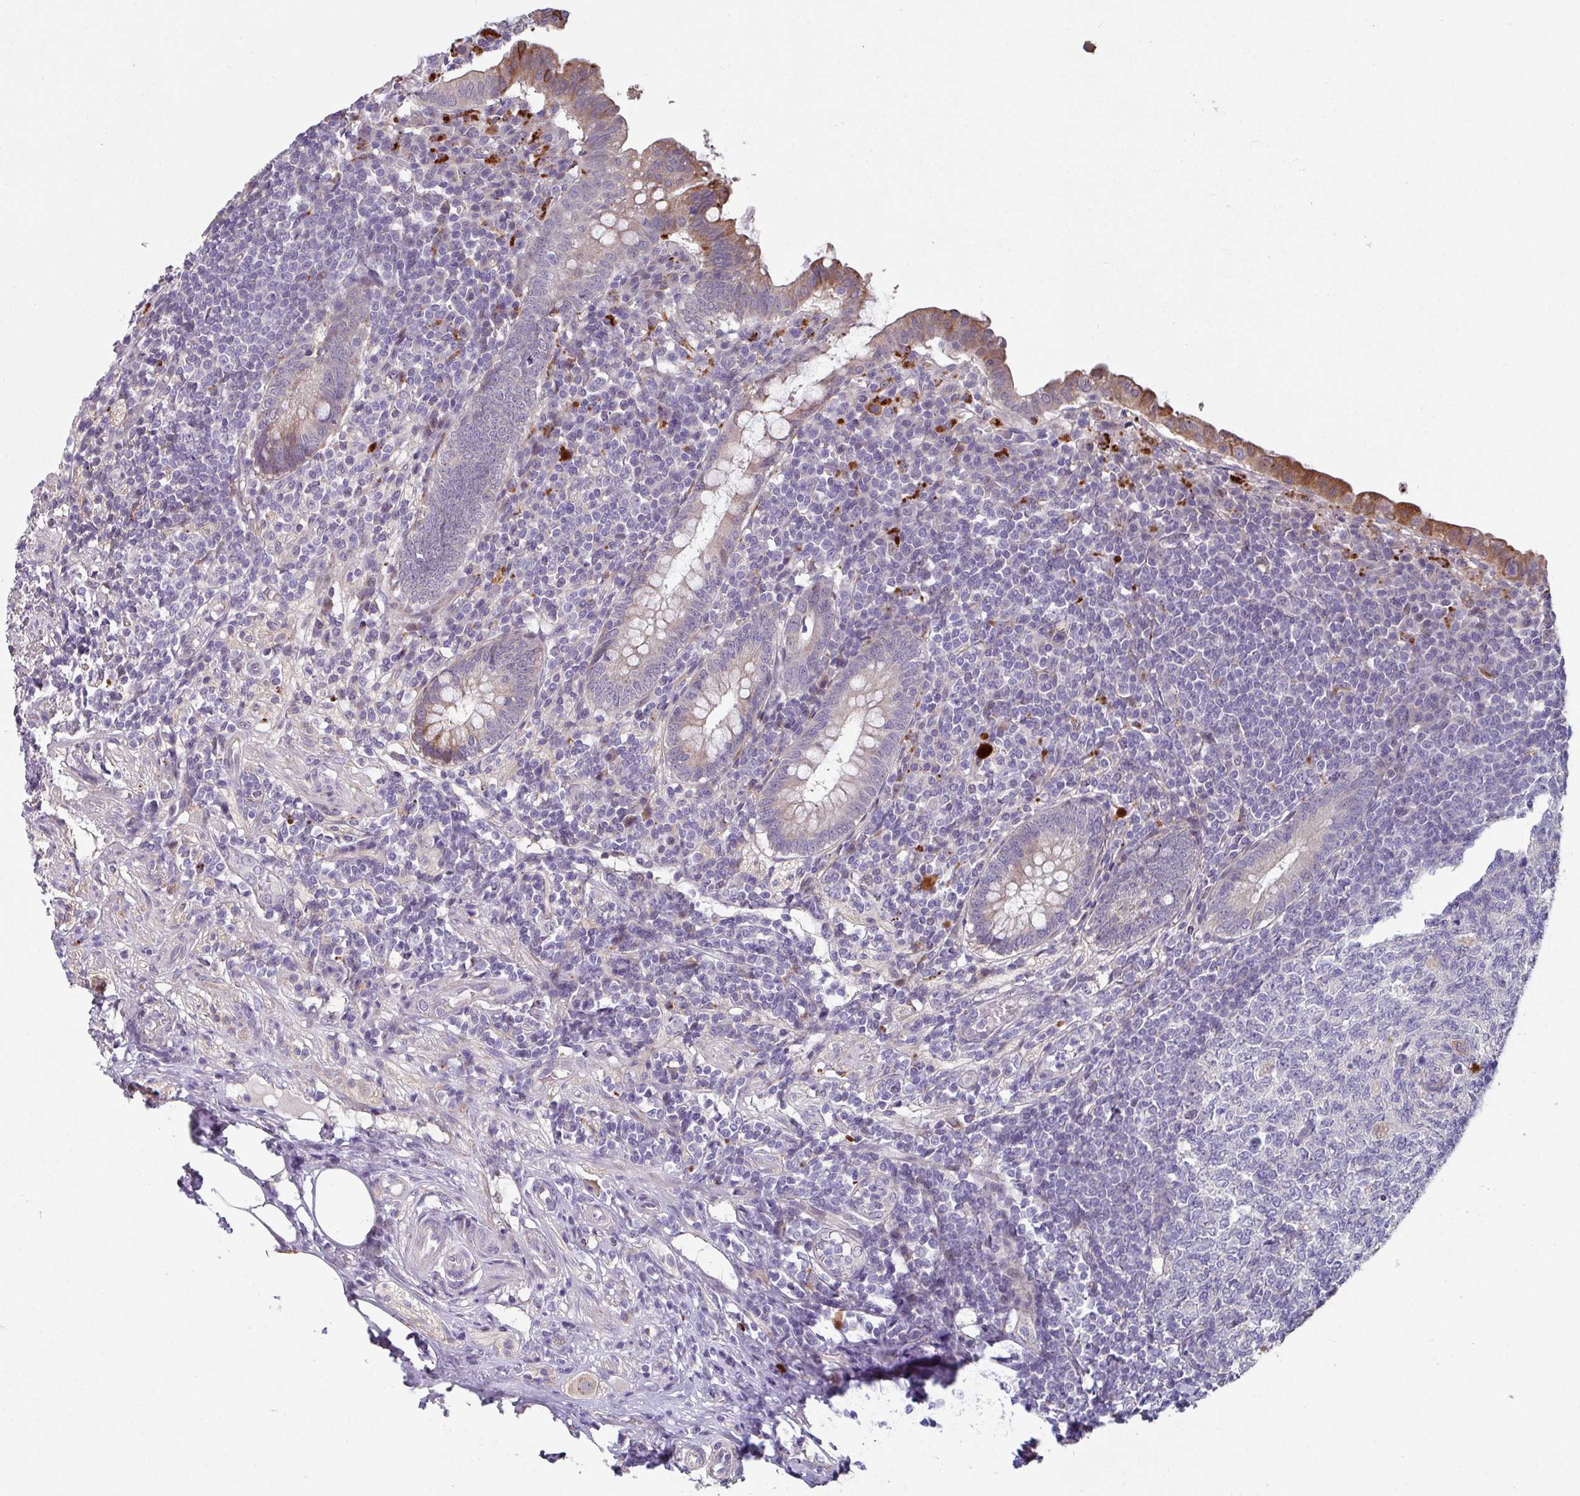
{"staining": {"intensity": "moderate", "quantity": "<25%", "location": "cytoplasmic/membranous"}, "tissue": "appendix", "cell_type": "Glandular cells", "image_type": "normal", "snomed": [{"axis": "morphology", "description": "Normal tissue, NOS"}, {"axis": "topography", "description": "Appendix"}], "caption": "Immunohistochemical staining of benign appendix reveals <25% levels of moderate cytoplasmic/membranous protein staining in about <25% of glandular cells.", "gene": "C2orf16", "patient": {"sex": "male", "age": 83}}